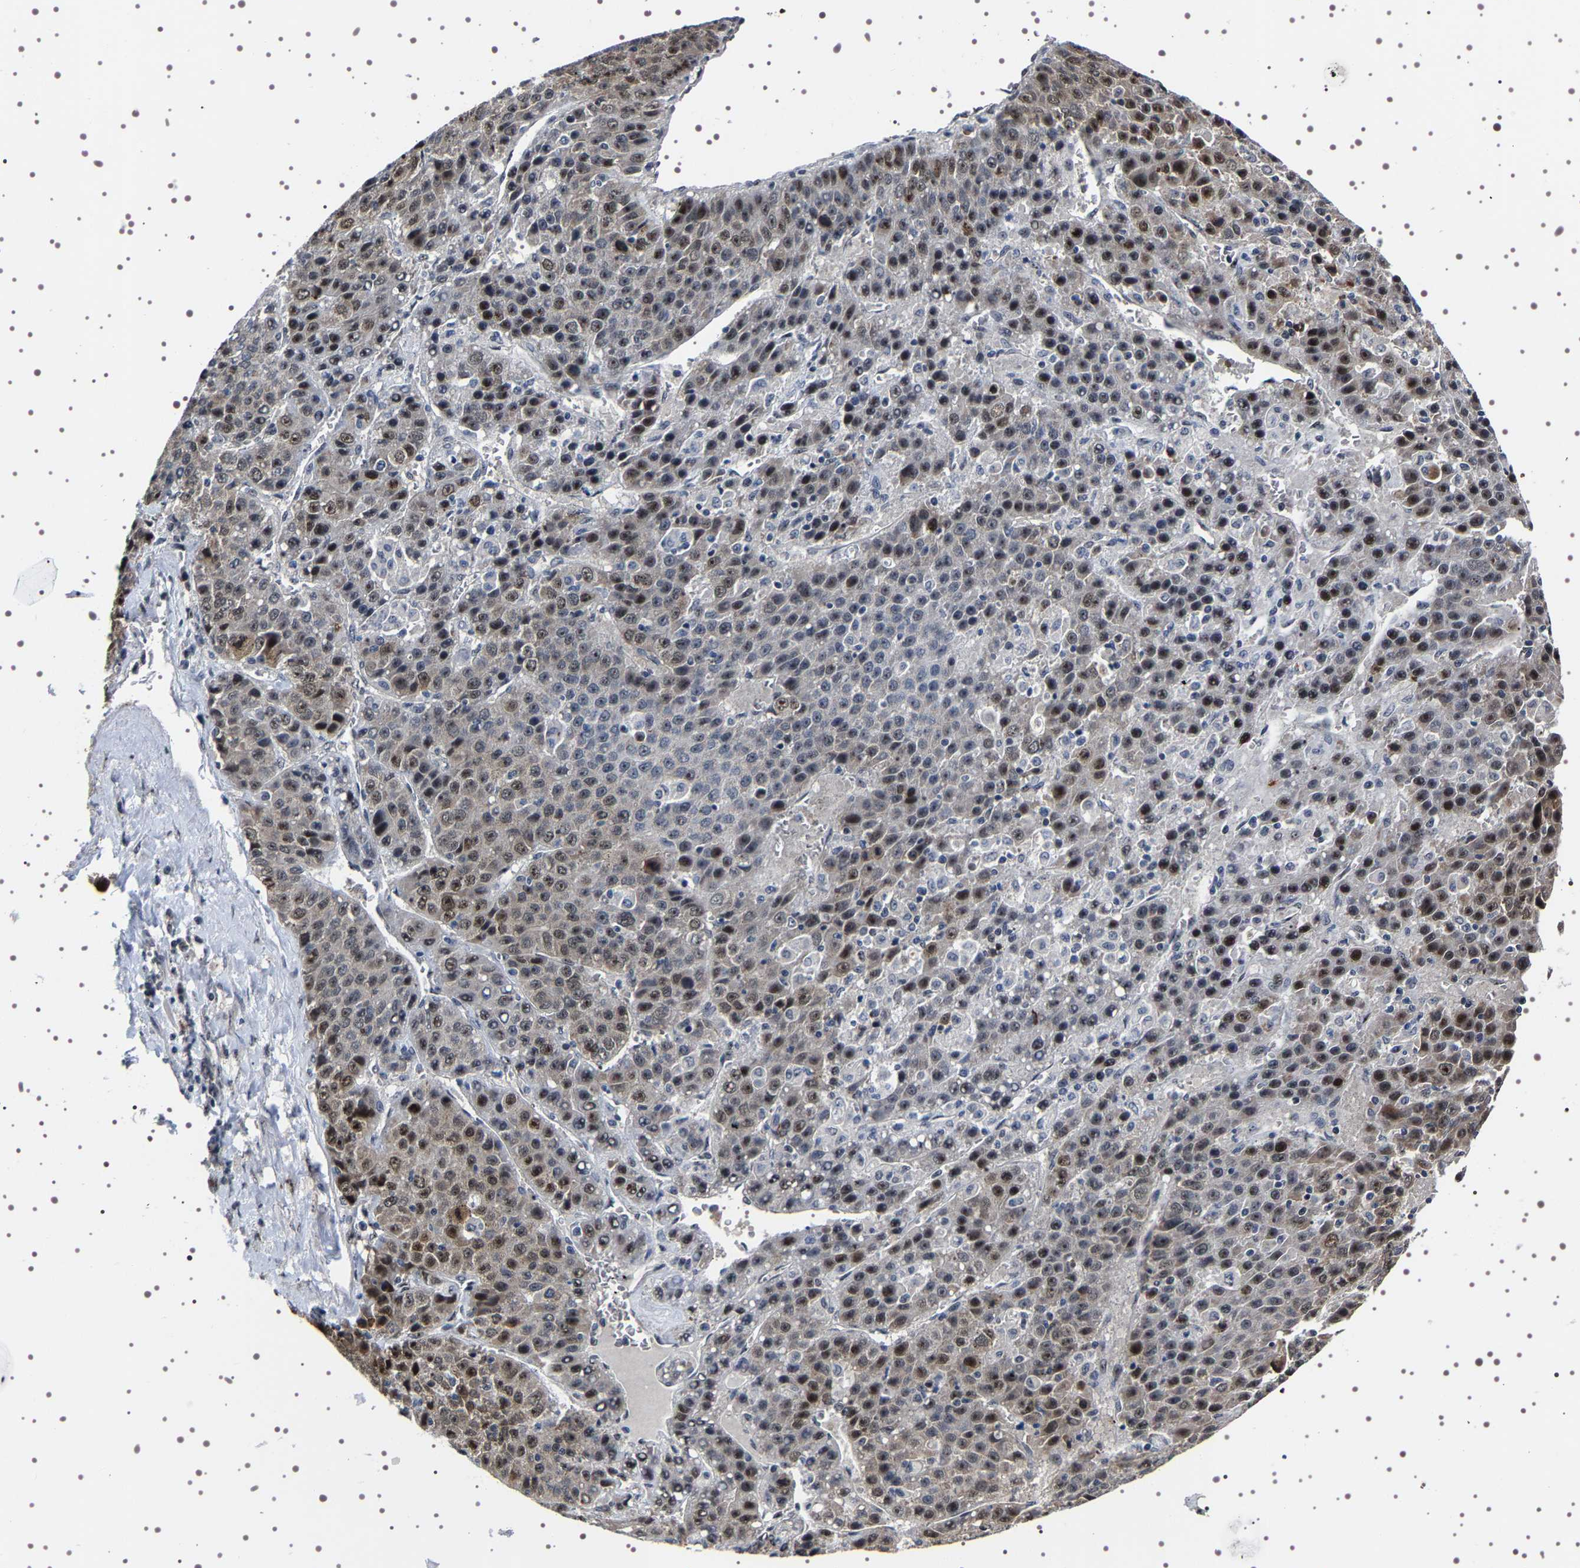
{"staining": {"intensity": "strong", "quantity": "25%-75%", "location": "nuclear"}, "tissue": "liver cancer", "cell_type": "Tumor cells", "image_type": "cancer", "snomed": [{"axis": "morphology", "description": "Carcinoma, Hepatocellular, NOS"}, {"axis": "topography", "description": "Liver"}], "caption": "Strong nuclear expression is present in approximately 25%-75% of tumor cells in liver cancer (hepatocellular carcinoma).", "gene": "GNL3", "patient": {"sex": "female", "age": 53}}